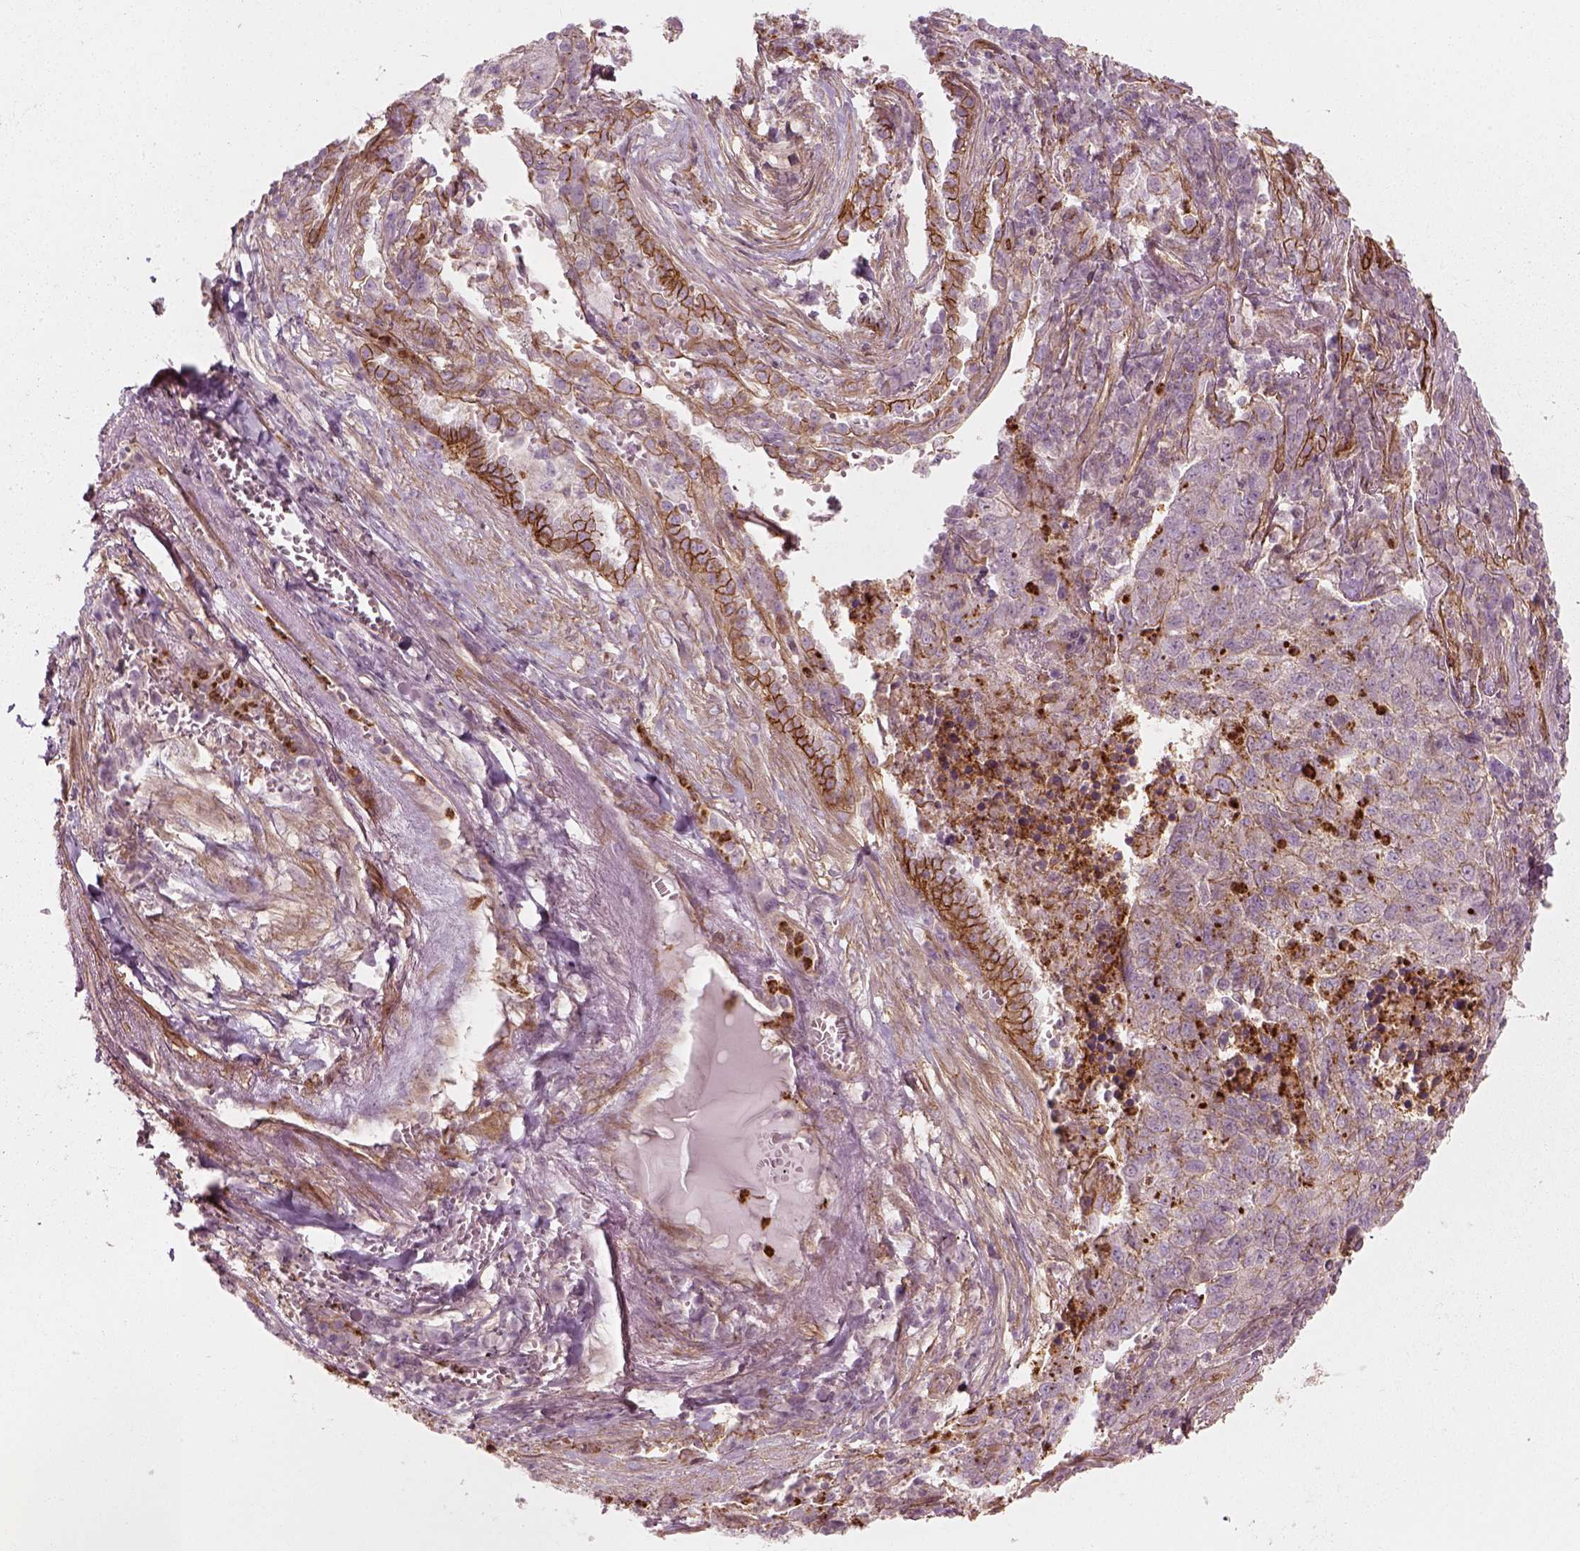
{"staining": {"intensity": "moderate", "quantity": "25%-75%", "location": "cytoplasmic/membranous"}, "tissue": "lung cancer", "cell_type": "Tumor cells", "image_type": "cancer", "snomed": [{"axis": "morphology", "description": "Adenocarcinoma, NOS"}, {"axis": "topography", "description": "Lung"}], "caption": "Lung adenocarcinoma stained for a protein shows moderate cytoplasmic/membranous positivity in tumor cells.", "gene": "NPTN", "patient": {"sex": "male", "age": 57}}